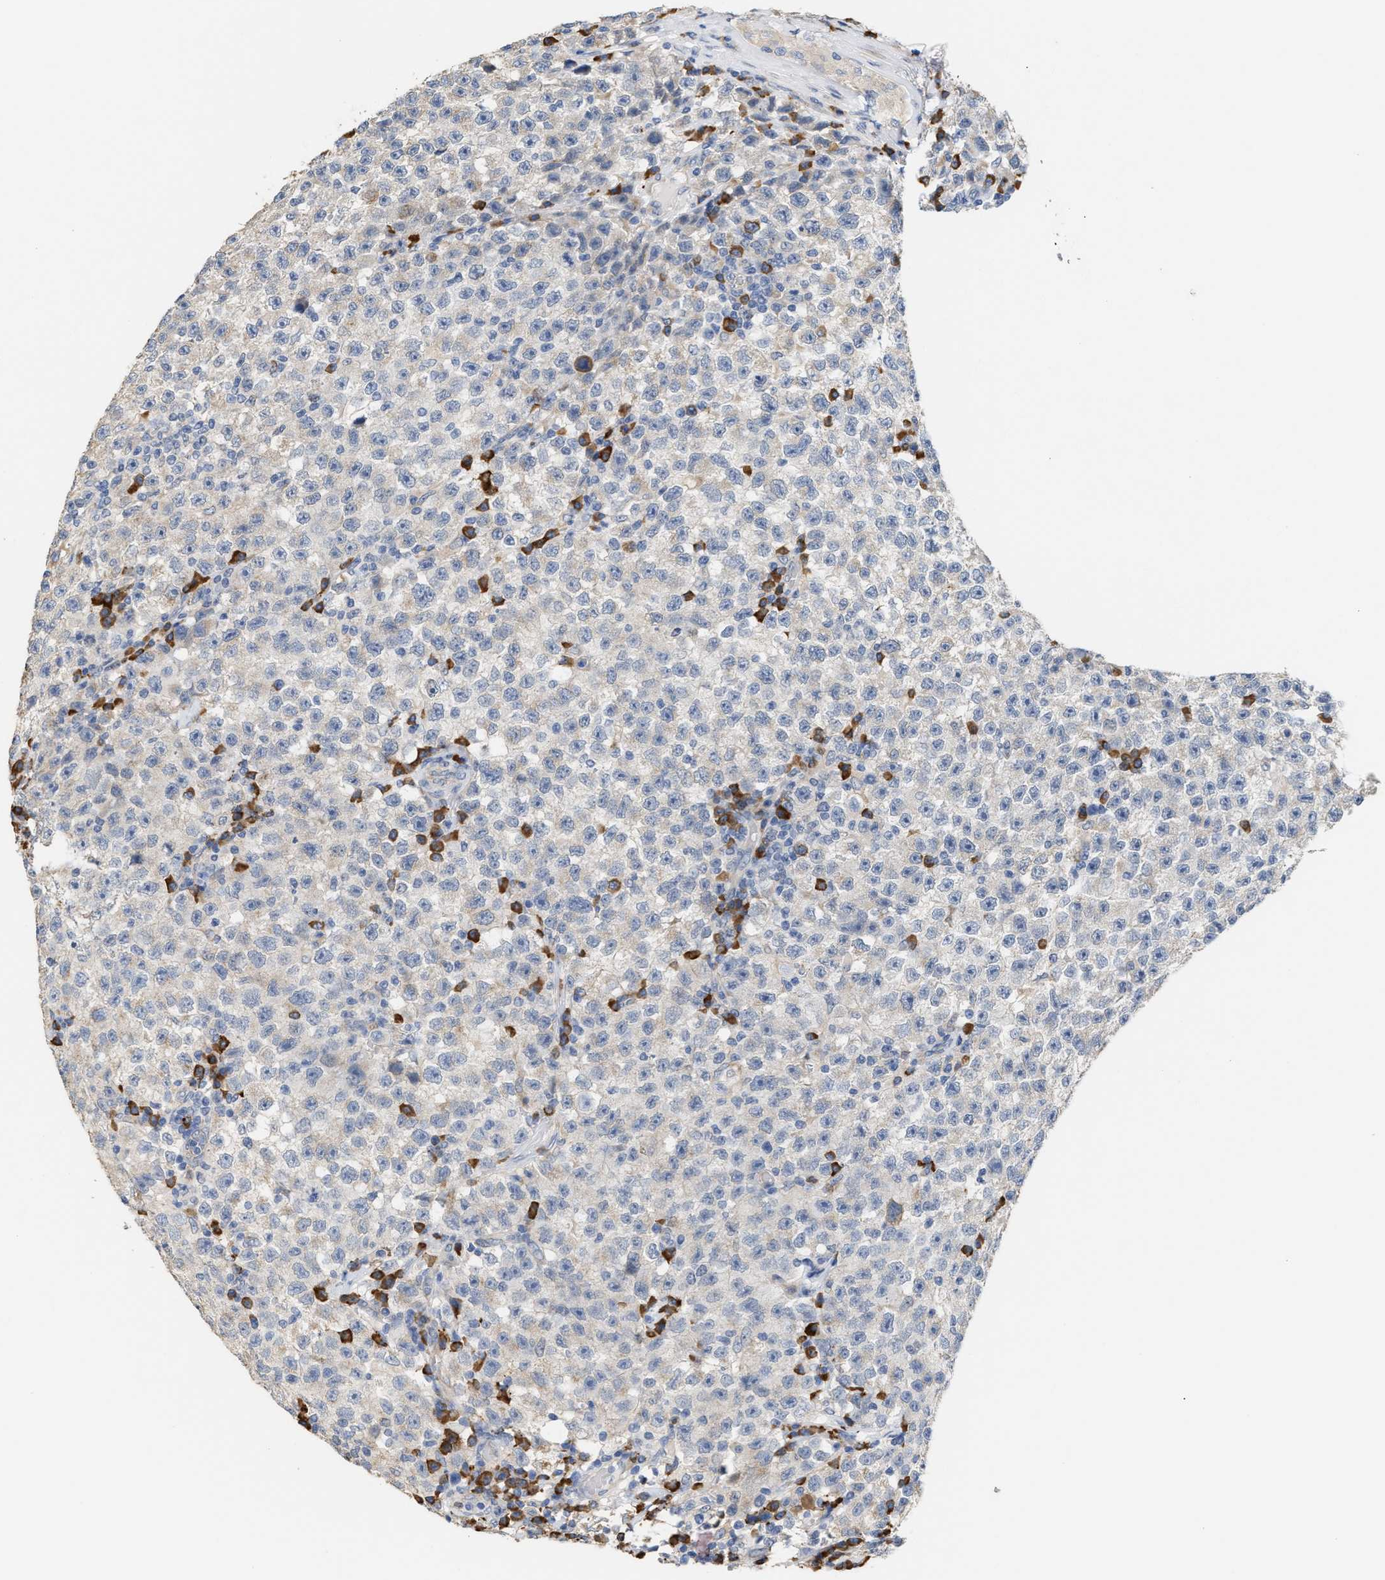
{"staining": {"intensity": "negative", "quantity": "none", "location": "none"}, "tissue": "testis cancer", "cell_type": "Tumor cells", "image_type": "cancer", "snomed": [{"axis": "morphology", "description": "Seminoma, NOS"}, {"axis": "topography", "description": "Testis"}], "caption": "IHC of seminoma (testis) reveals no staining in tumor cells.", "gene": "RYR2", "patient": {"sex": "male", "age": 22}}